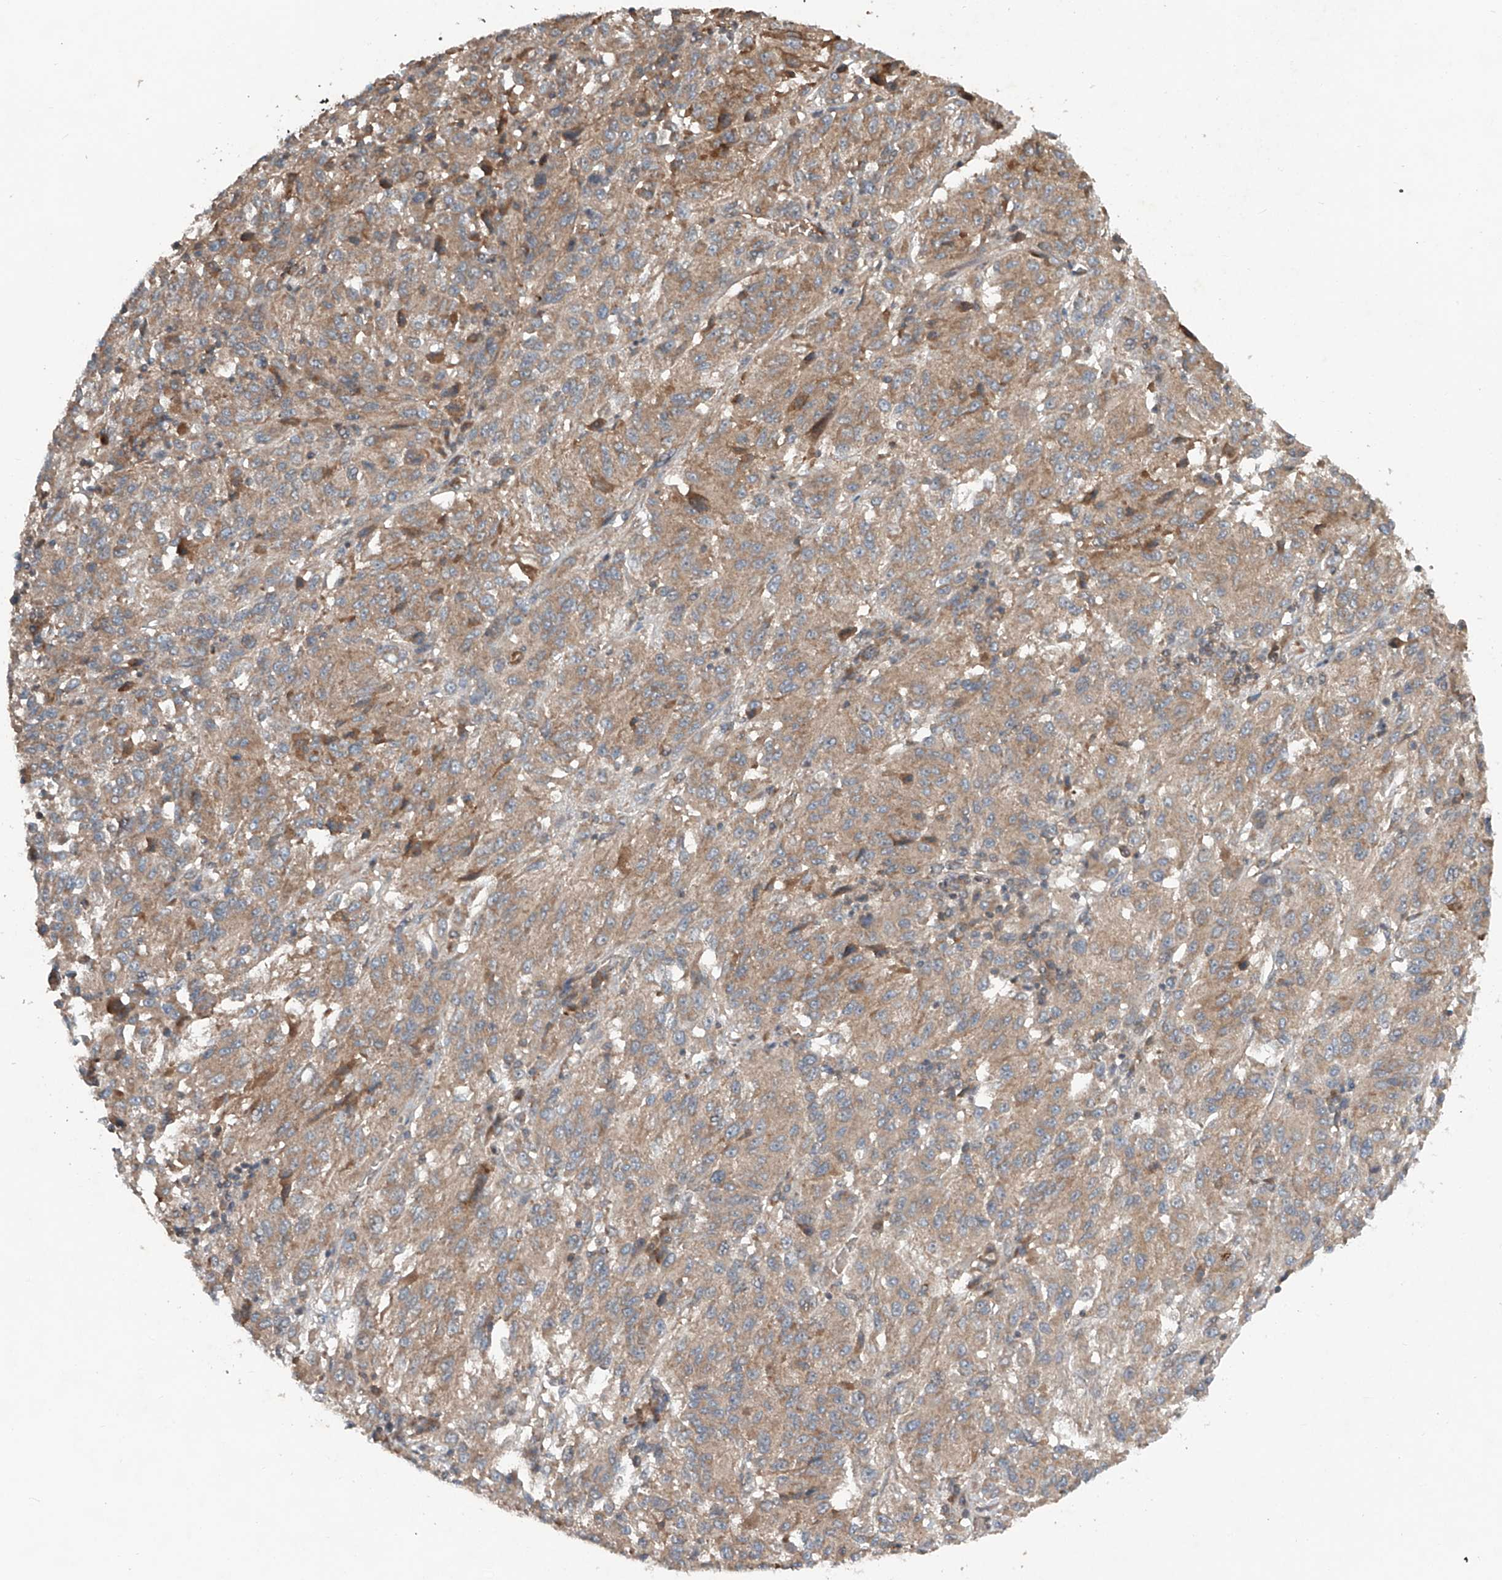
{"staining": {"intensity": "weak", "quantity": ">75%", "location": "cytoplasmic/membranous"}, "tissue": "melanoma", "cell_type": "Tumor cells", "image_type": "cancer", "snomed": [{"axis": "morphology", "description": "Malignant melanoma, Metastatic site"}, {"axis": "topography", "description": "Lung"}], "caption": "Melanoma tissue exhibits weak cytoplasmic/membranous positivity in about >75% of tumor cells, visualized by immunohistochemistry.", "gene": "ADAM23", "patient": {"sex": "male", "age": 64}}